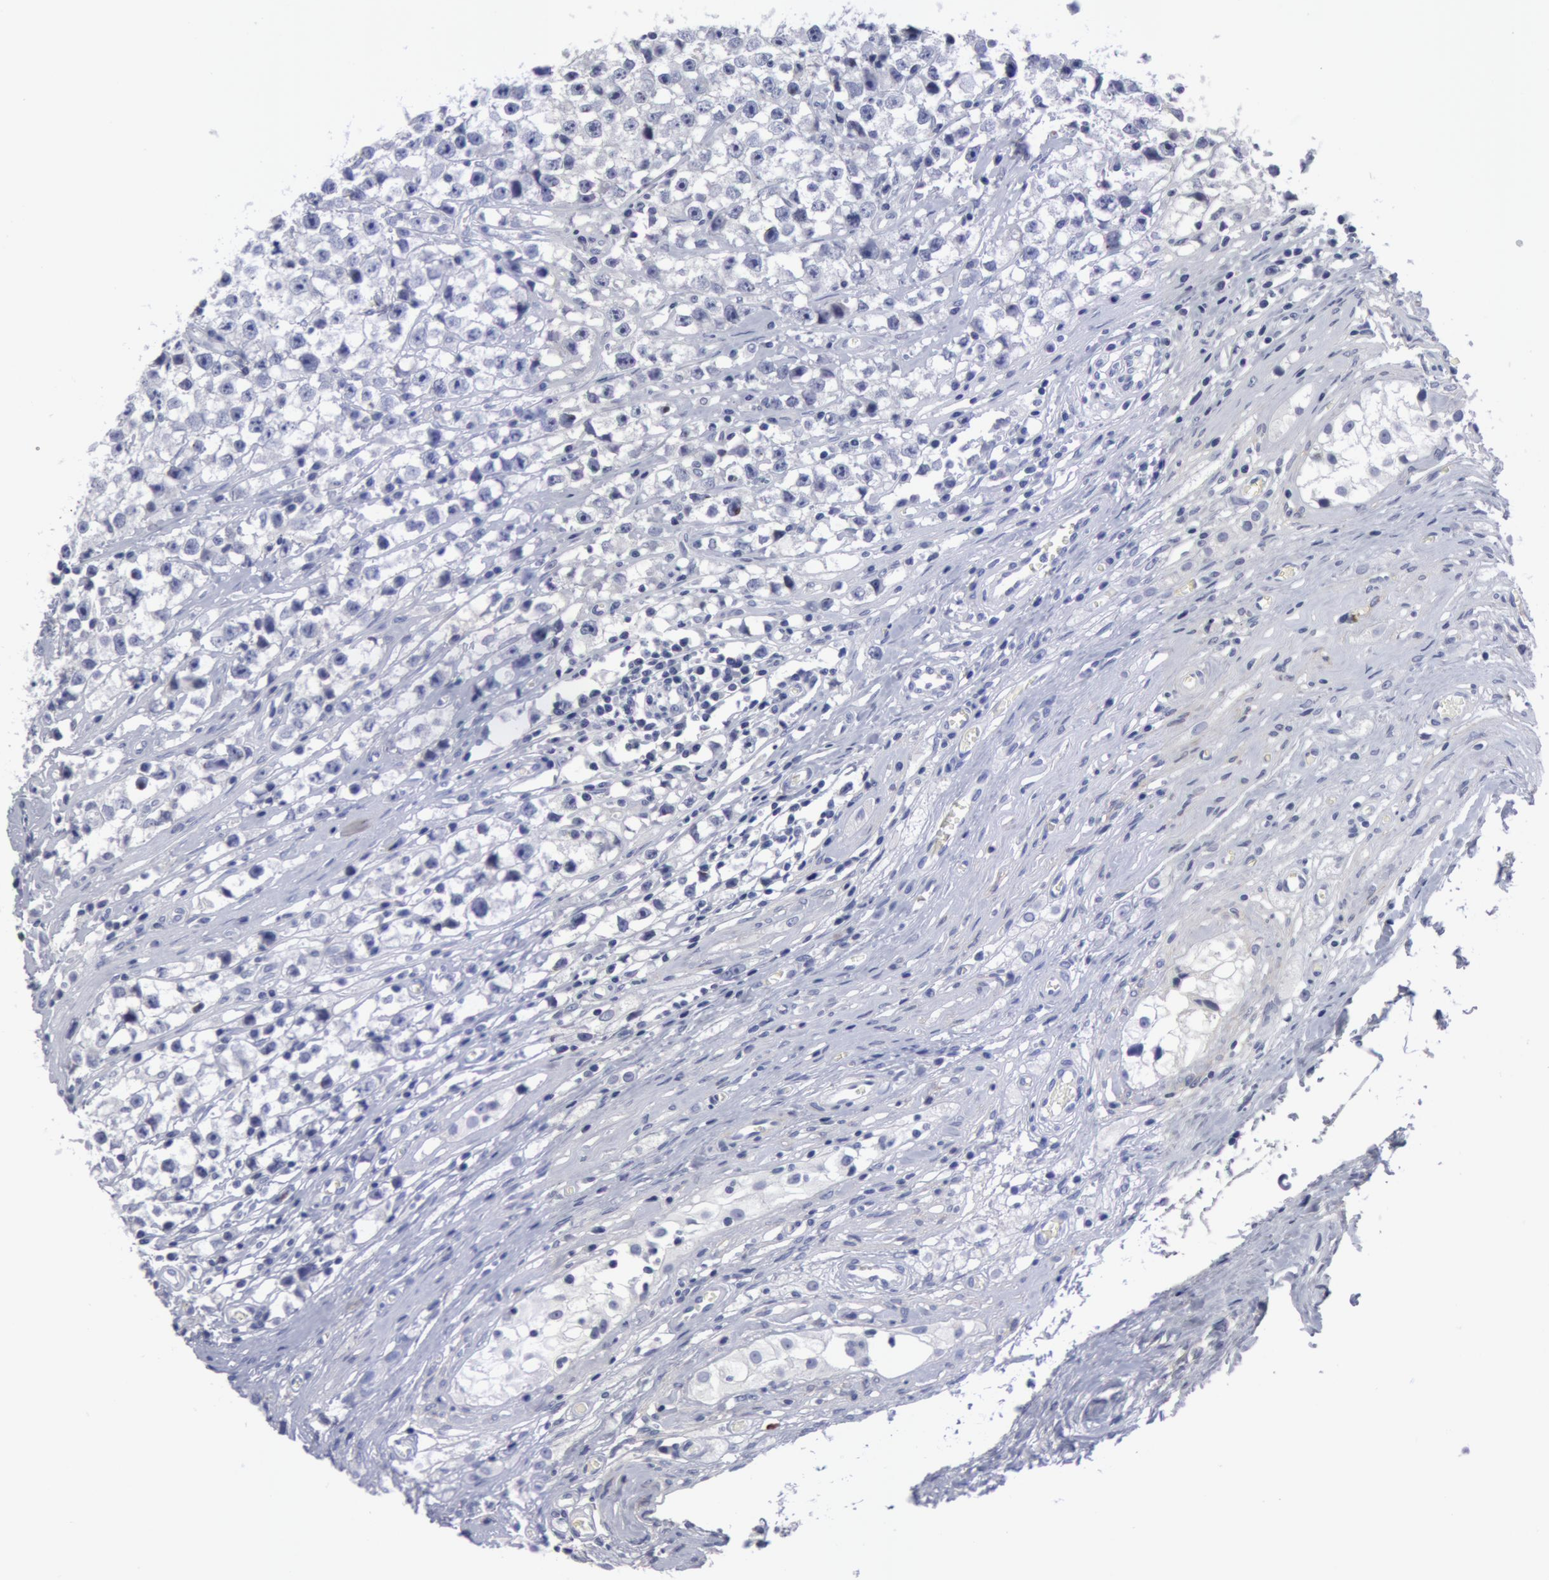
{"staining": {"intensity": "negative", "quantity": "none", "location": "none"}, "tissue": "testis cancer", "cell_type": "Tumor cells", "image_type": "cancer", "snomed": [{"axis": "morphology", "description": "Seminoma, NOS"}, {"axis": "topography", "description": "Testis"}], "caption": "Testis cancer stained for a protein using immunohistochemistry exhibits no positivity tumor cells.", "gene": "NLGN4X", "patient": {"sex": "male", "age": 35}}